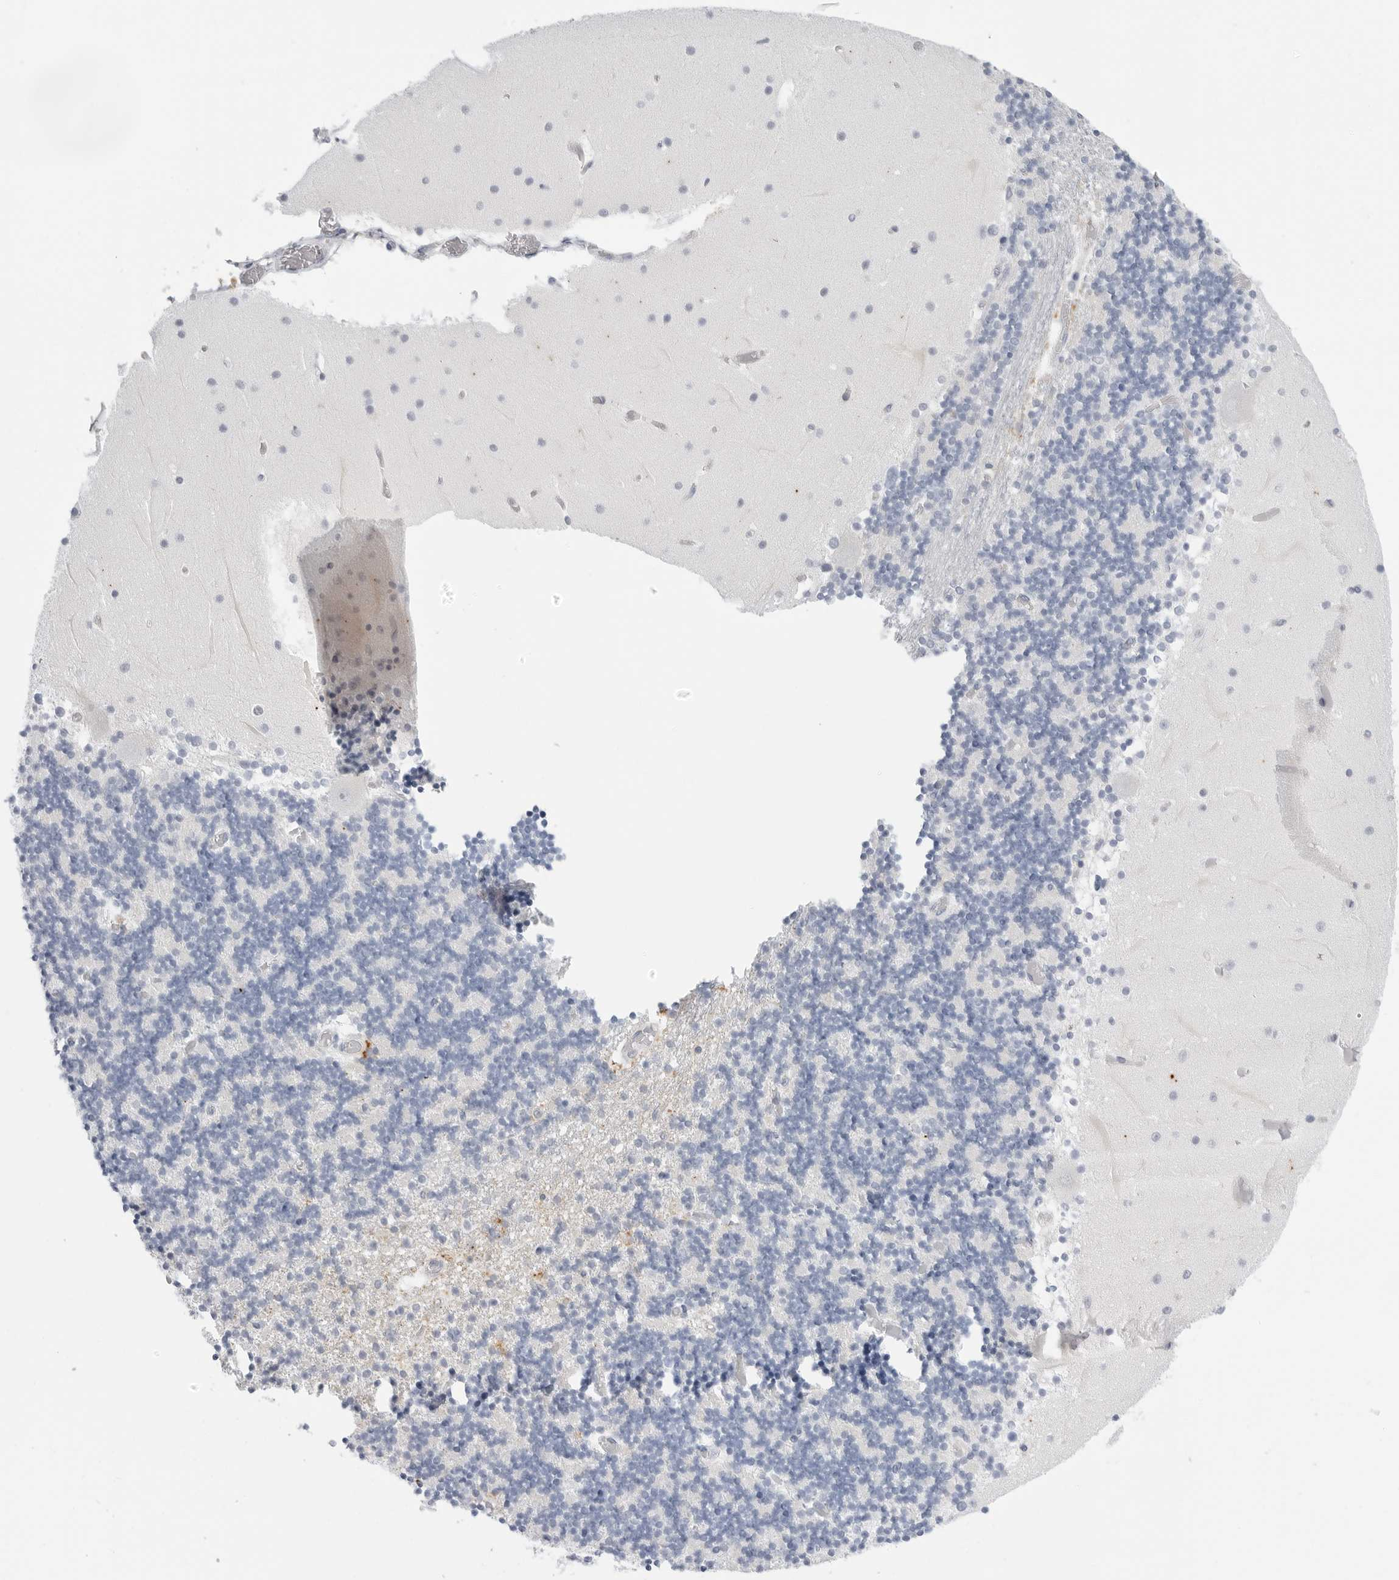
{"staining": {"intensity": "negative", "quantity": "none", "location": "none"}, "tissue": "cerebellum", "cell_type": "Cells in granular layer", "image_type": "normal", "snomed": [{"axis": "morphology", "description": "Normal tissue, NOS"}, {"axis": "topography", "description": "Cerebellum"}], "caption": "Protein analysis of benign cerebellum shows no significant staining in cells in granular layer. (DAB (3,3'-diaminobenzidine) IHC, high magnification).", "gene": "HSPB7", "patient": {"sex": "female", "age": 28}}